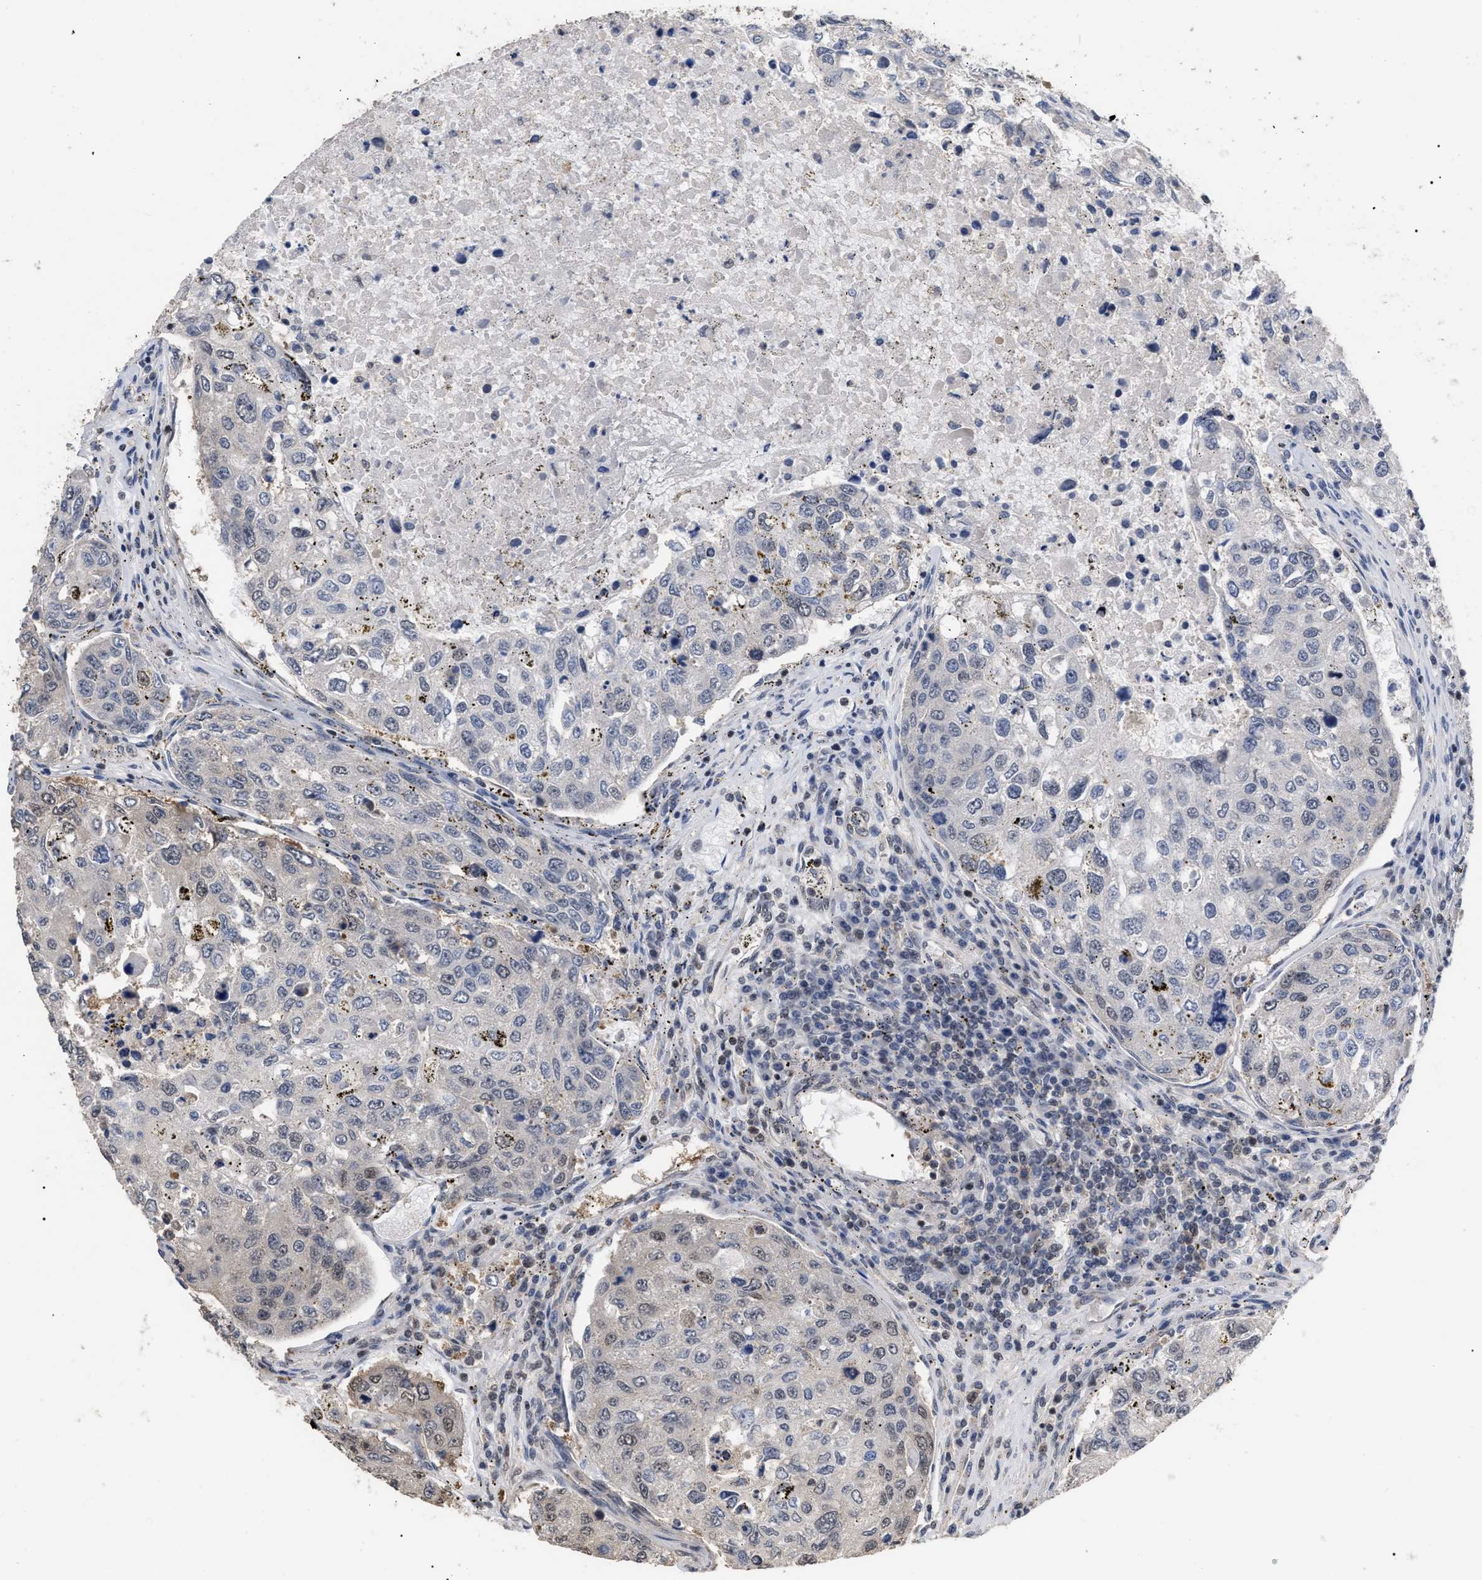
{"staining": {"intensity": "weak", "quantity": "<25%", "location": "nuclear"}, "tissue": "urothelial cancer", "cell_type": "Tumor cells", "image_type": "cancer", "snomed": [{"axis": "morphology", "description": "Urothelial carcinoma, High grade"}, {"axis": "topography", "description": "Lymph node"}, {"axis": "topography", "description": "Urinary bladder"}], "caption": "The micrograph exhibits no staining of tumor cells in urothelial carcinoma (high-grade).", "gene": "JAZF1", "patient": {"sex": "male", "age": 51}}